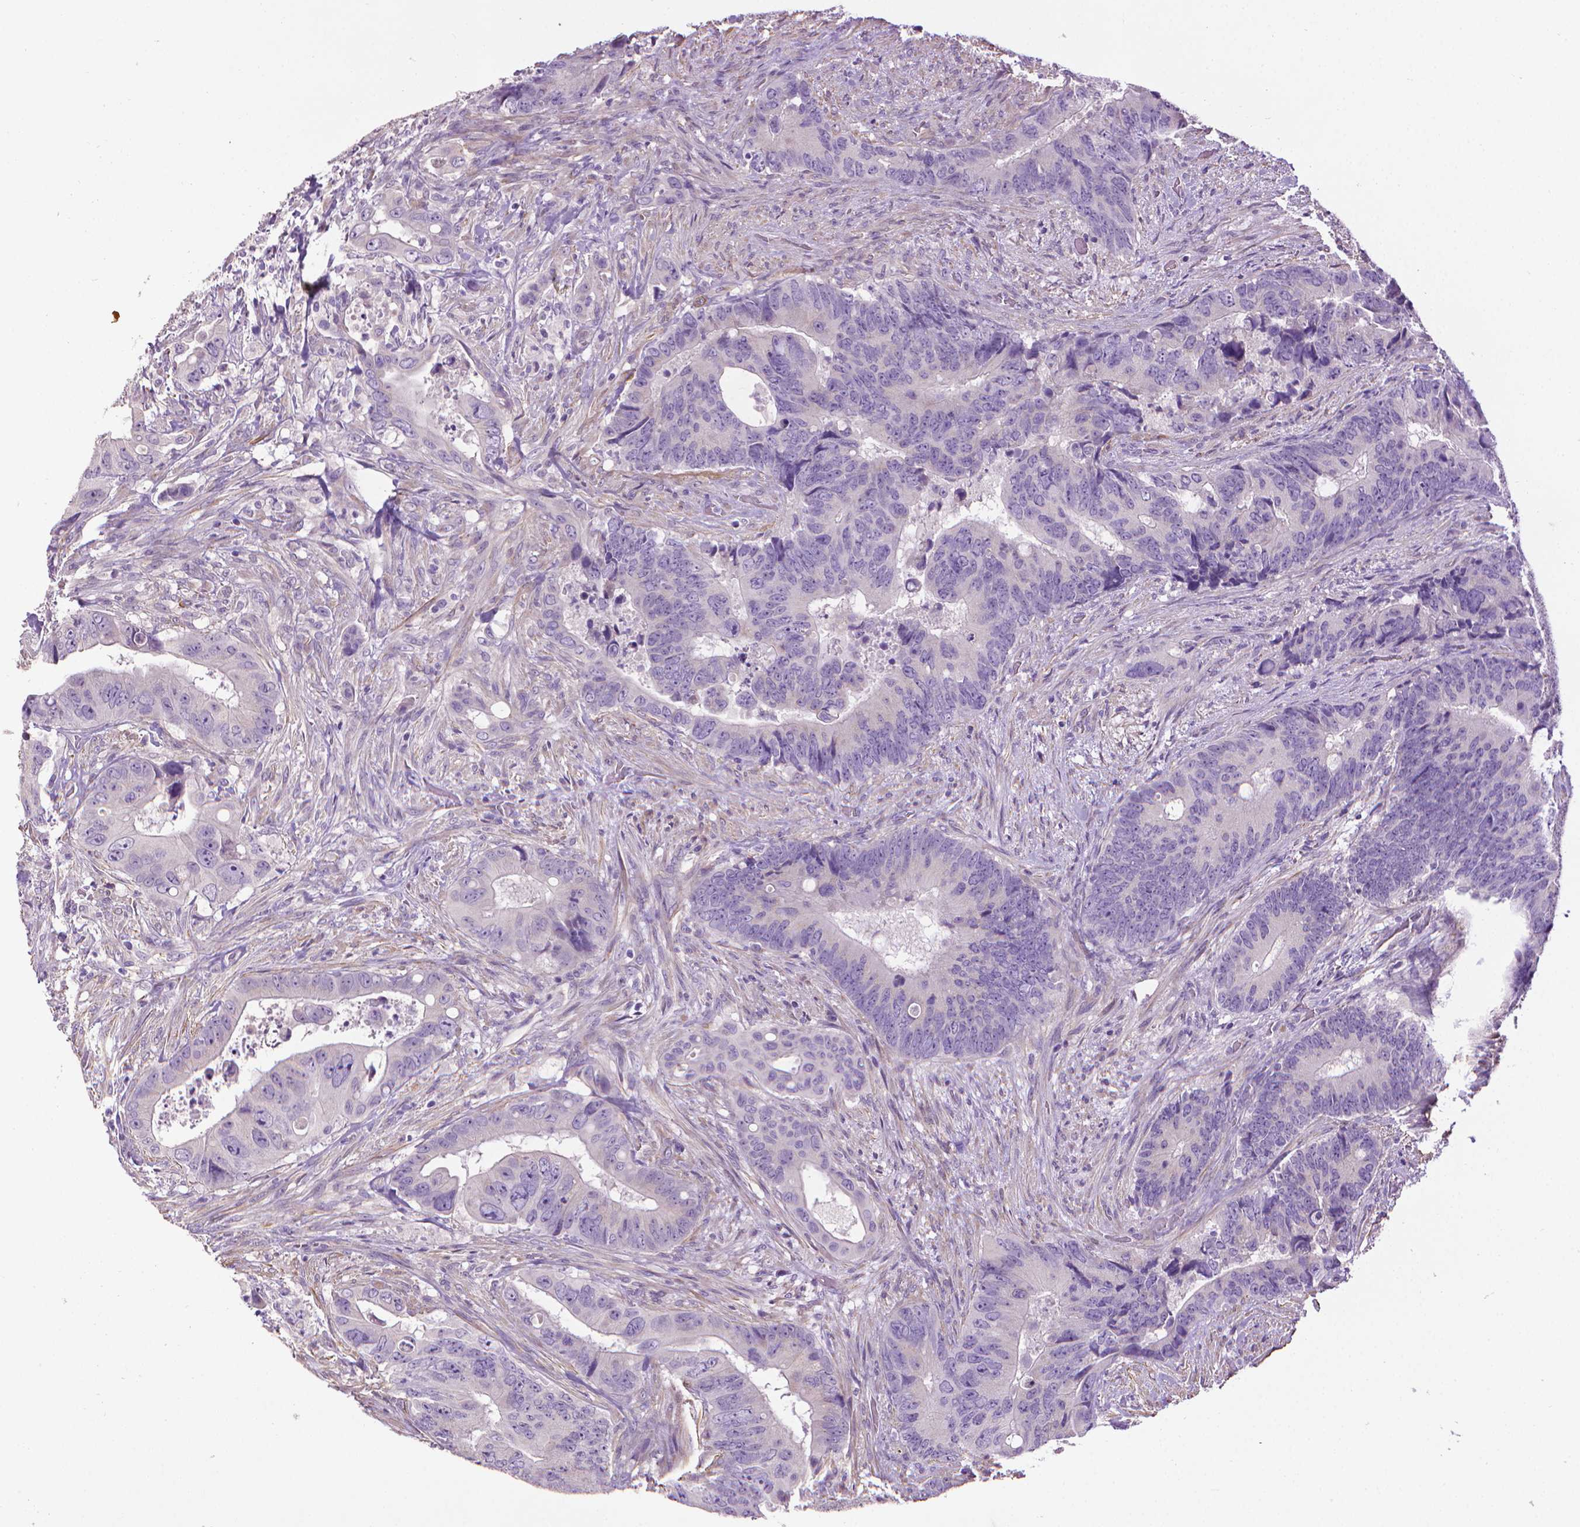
{"staining": {"intensity": "negative", "quantity": "none", "location": "none"}, "tissue": "colorectal cancer", "cell_type": "Tumor cells", "image_type": "cancer", "snomed": [{"axis": "morphology", "description": "Adenocarcinoma, NOS"}, {"axis": "topography", "description": "Rectum"}], "caption": "Micrograph shows no significant protein expression in tumor cells of colorectal cancer.", "gene": "AQP10", "patient": {"sex": "male", "age": 78}}